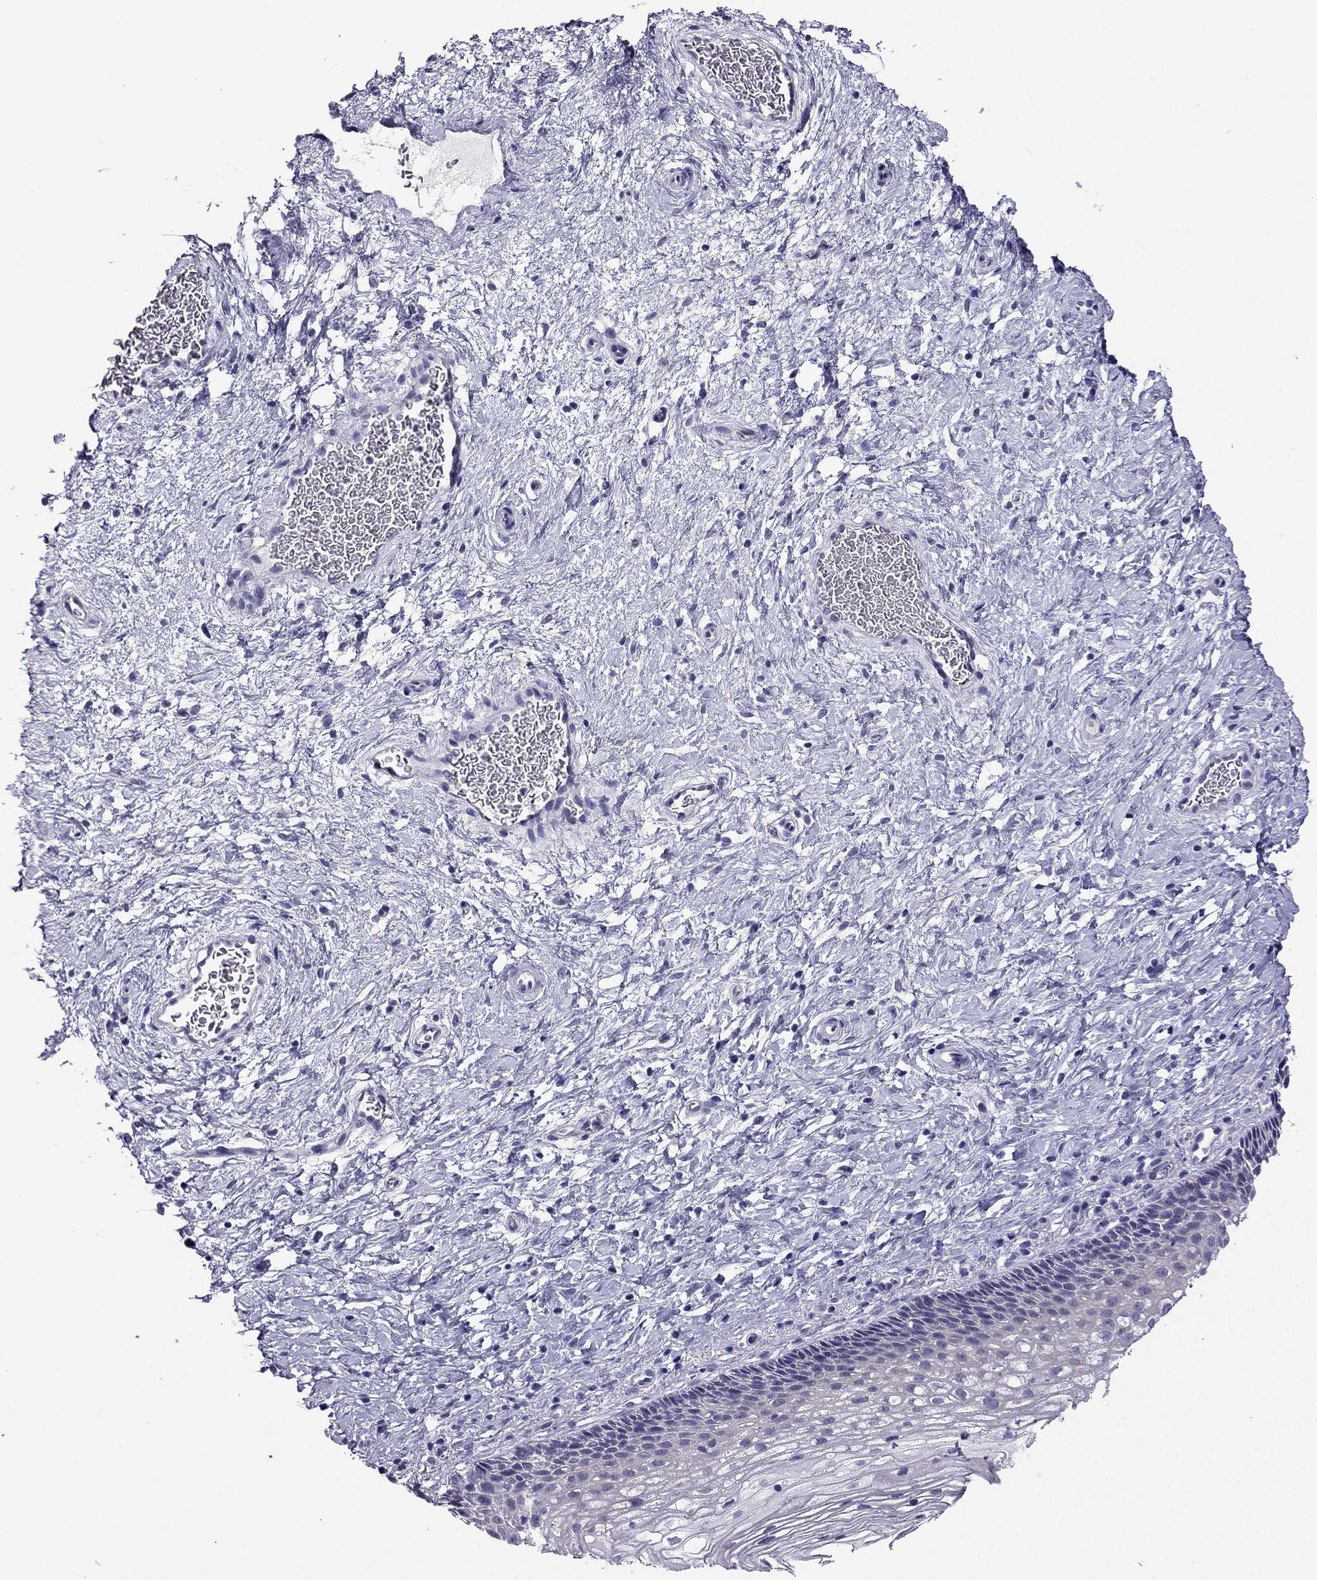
{"staining": {"intensity": "negative", "quantity": "none", "location": "none"}, "tissue": "cervix", "cell_type": "Glandular cells", "image_type": "normal", "snomed": [{"axis": "morphology", "description": "Normal tissue, NOS"}, {"axis": "topography", "description": "Cervix"}], "caption": "The micrograph exhibits no staining of glandular cells in normal cervix.", "gene": "KCNJ10", "patient": {"sex": "female", "age": 34}}